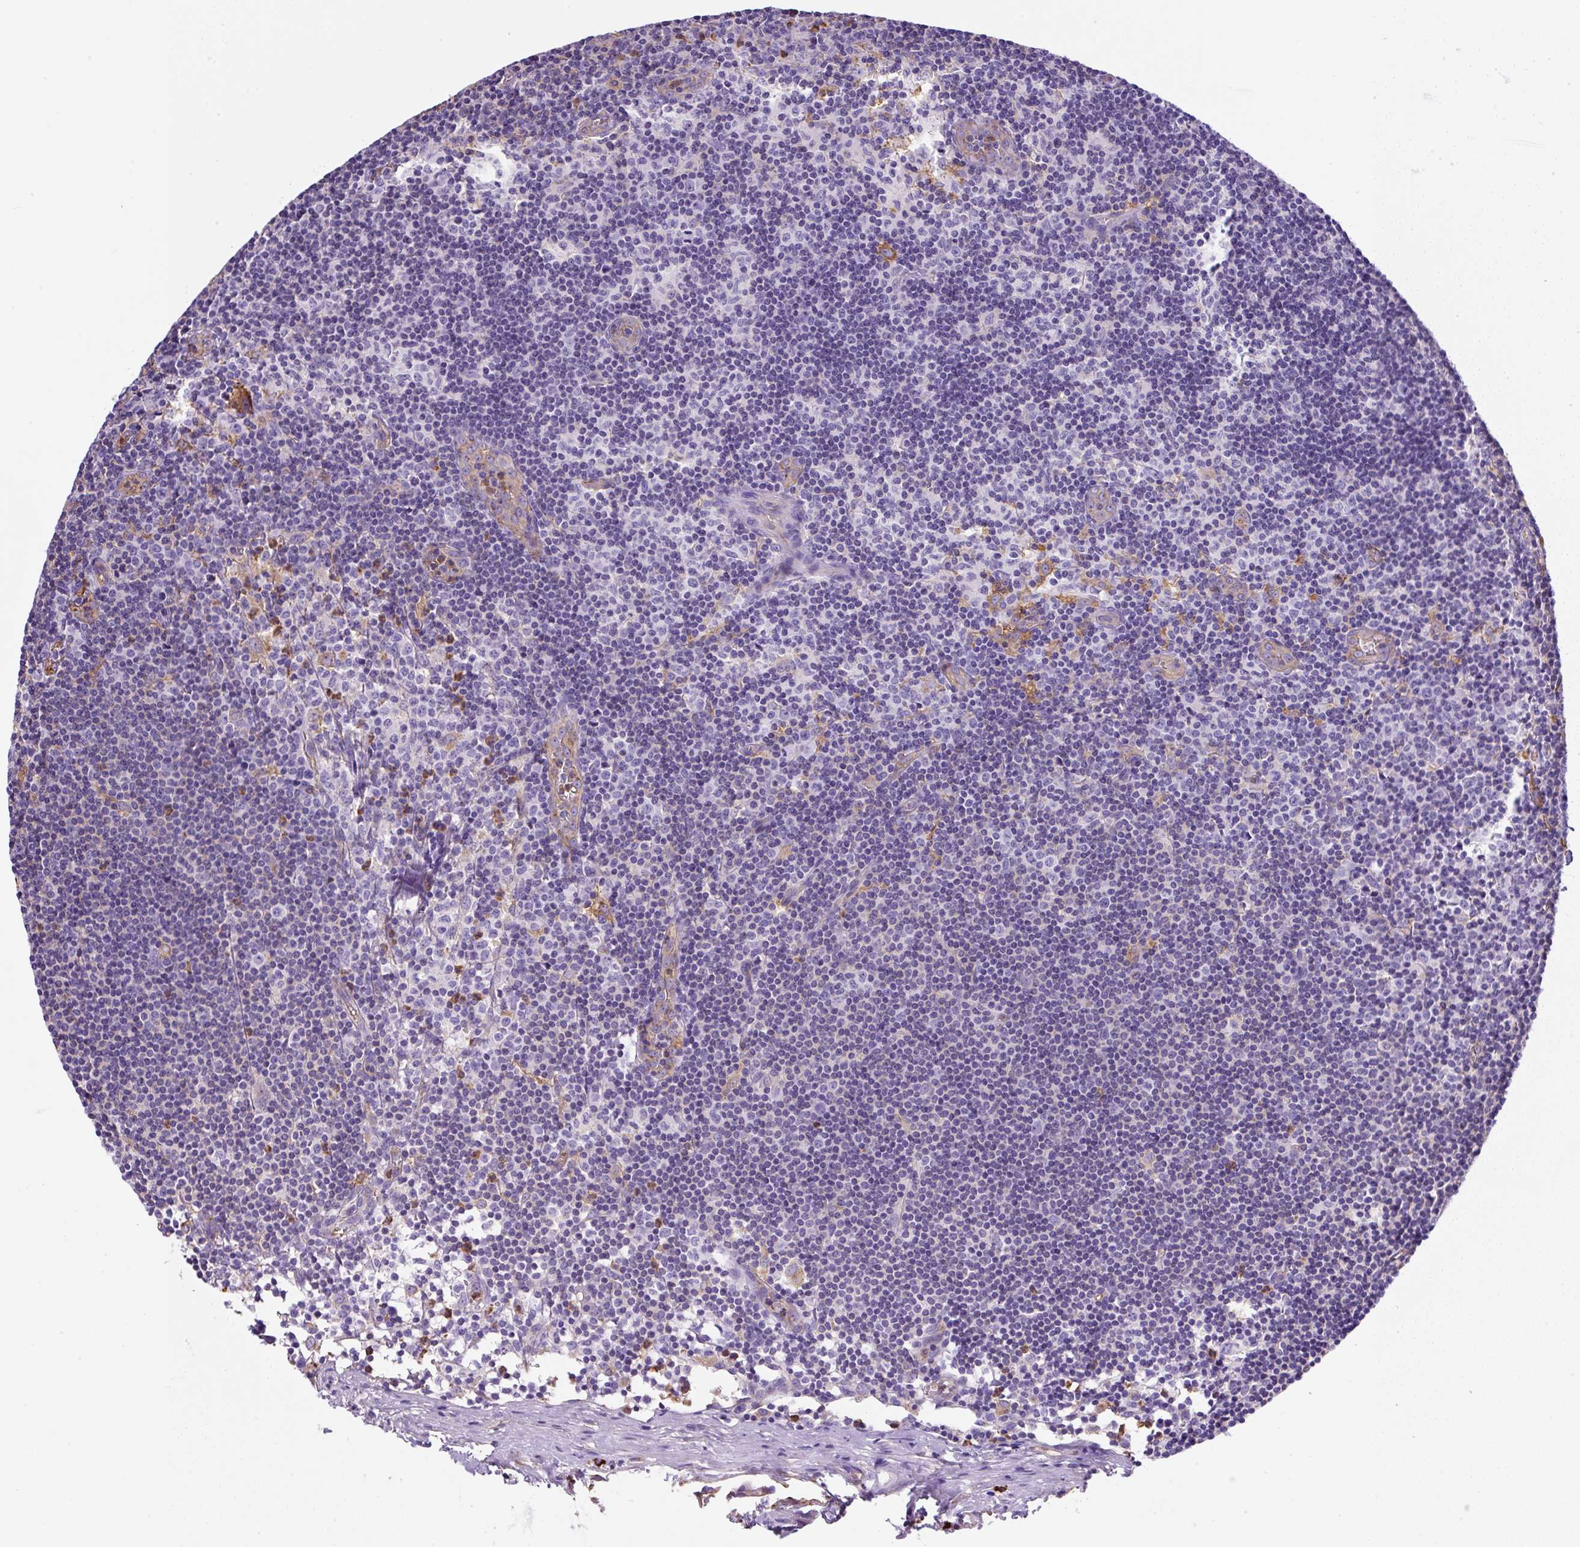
{"staining": {"intensity": "moderate", "quantity": "<25%", "location": "cytoplasmic/membranous"}, "tissue": "lymph node", "cell_type": "Germinal center cells", "image_type": "normal", "snomed": [{"axis": "morphology", "description": "Normal tissue, NOS"}, {"axis": "topography", "description": "Lymph node"}], "caption": "High-power microscopy captured an immunohistochemistry (IHC) image of unremarkable lymph node, revealing moderate cytoplasmic/membranous positivity in approximately <25% of germinal center cells. The protein of interest is stained brown, and the nuclei are stained in blue (DAB (3,3'-diaminobenzidine) IHC with brightfield microscopy, high magnification).", "gene": "MAGEB5", "patient": {"sex": "female", "age": 45}}